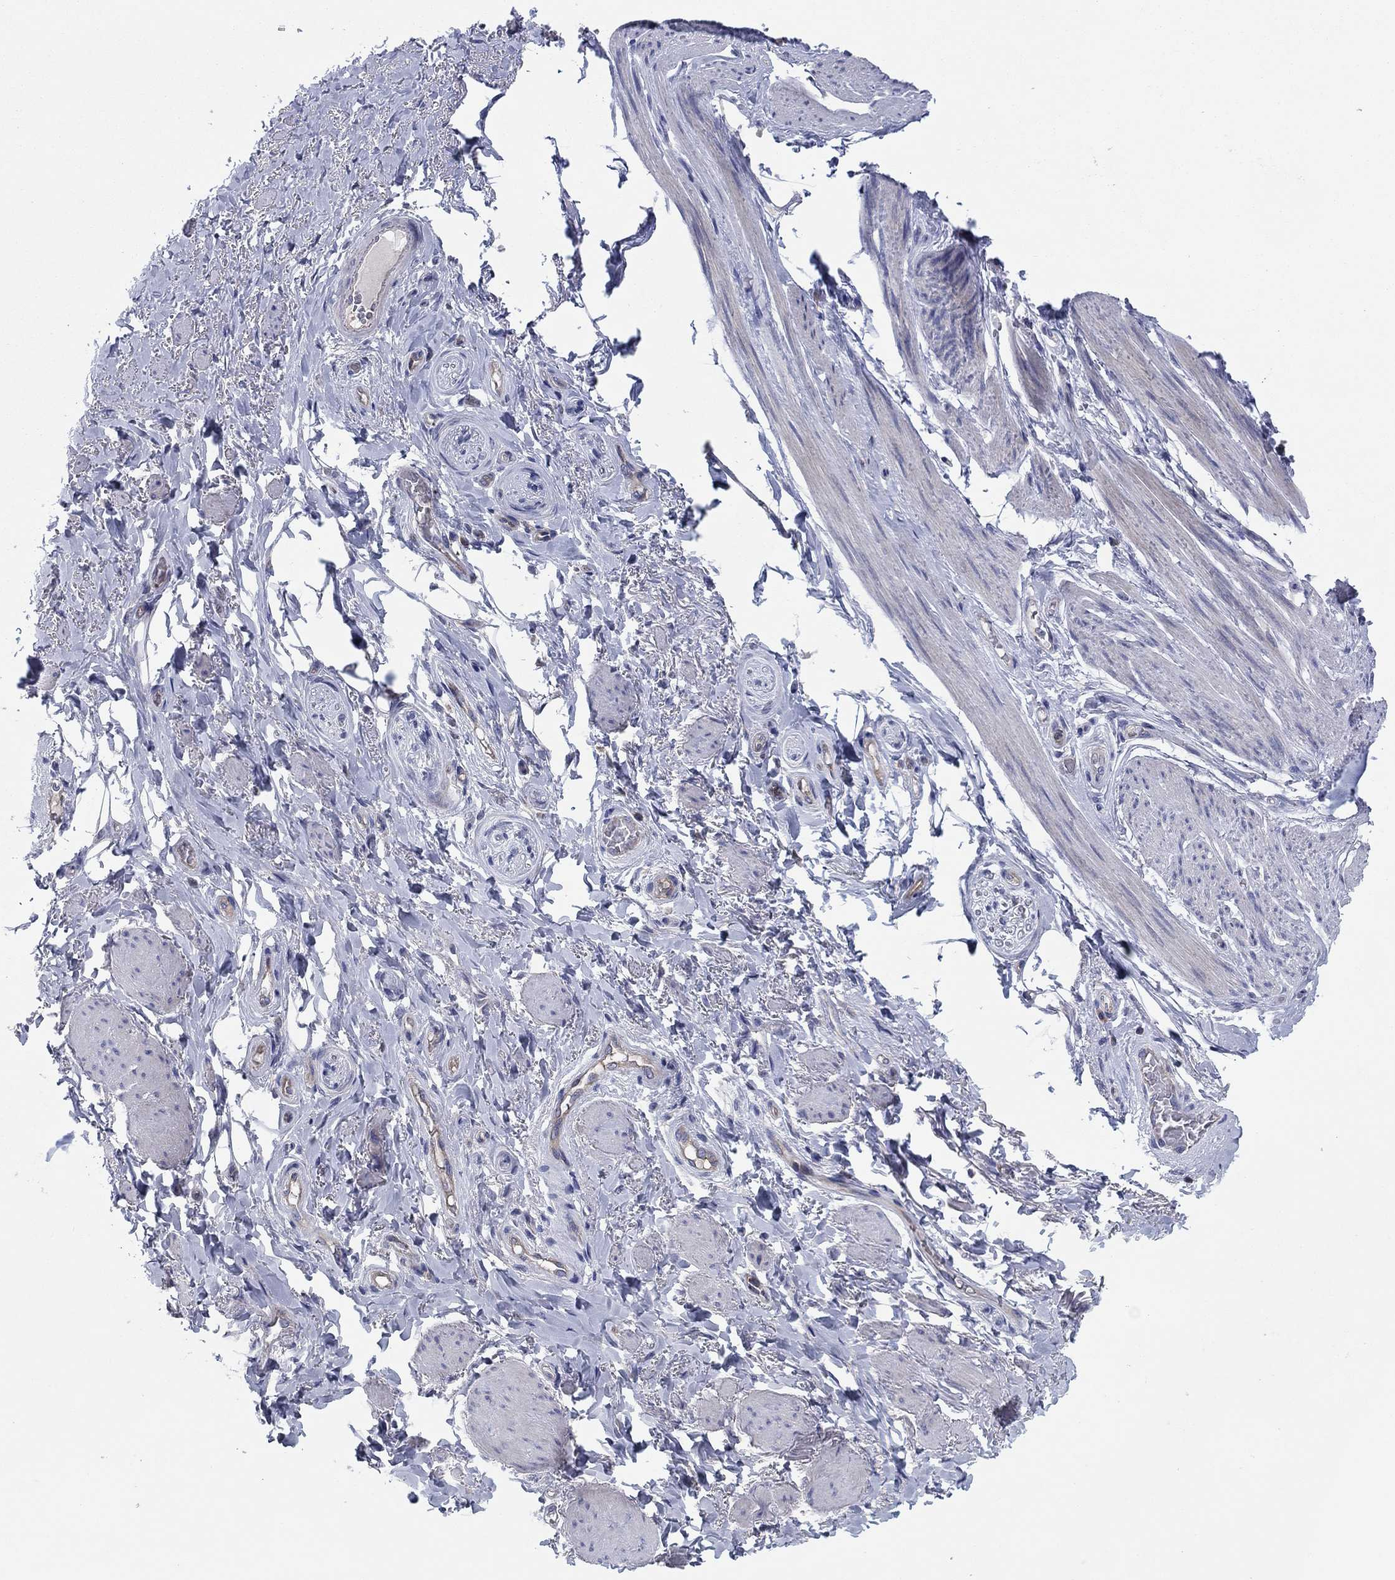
{"staining": {"intensity": "negative", "quantity": "none", "location": "none"}, "tissue": "soft tissue", "cell_type": "Fibroblasts", "image_type": "normal", "snomed": [{"axis": "morphology", "description": "Normal tissue, NOS"}, {"axis": "topography", "description": "Skeletal muscle"}, {"axis": "topography", "description": "Anal"}, {"axis": "topography", "description": "Peripheral nerve tissue"}], "caption": "Human soft tissue stained for a protein using IHC reveals no expression in fibroblasts.", "gene": "PVR", "patient": {"sex": "male", "age": 53}}